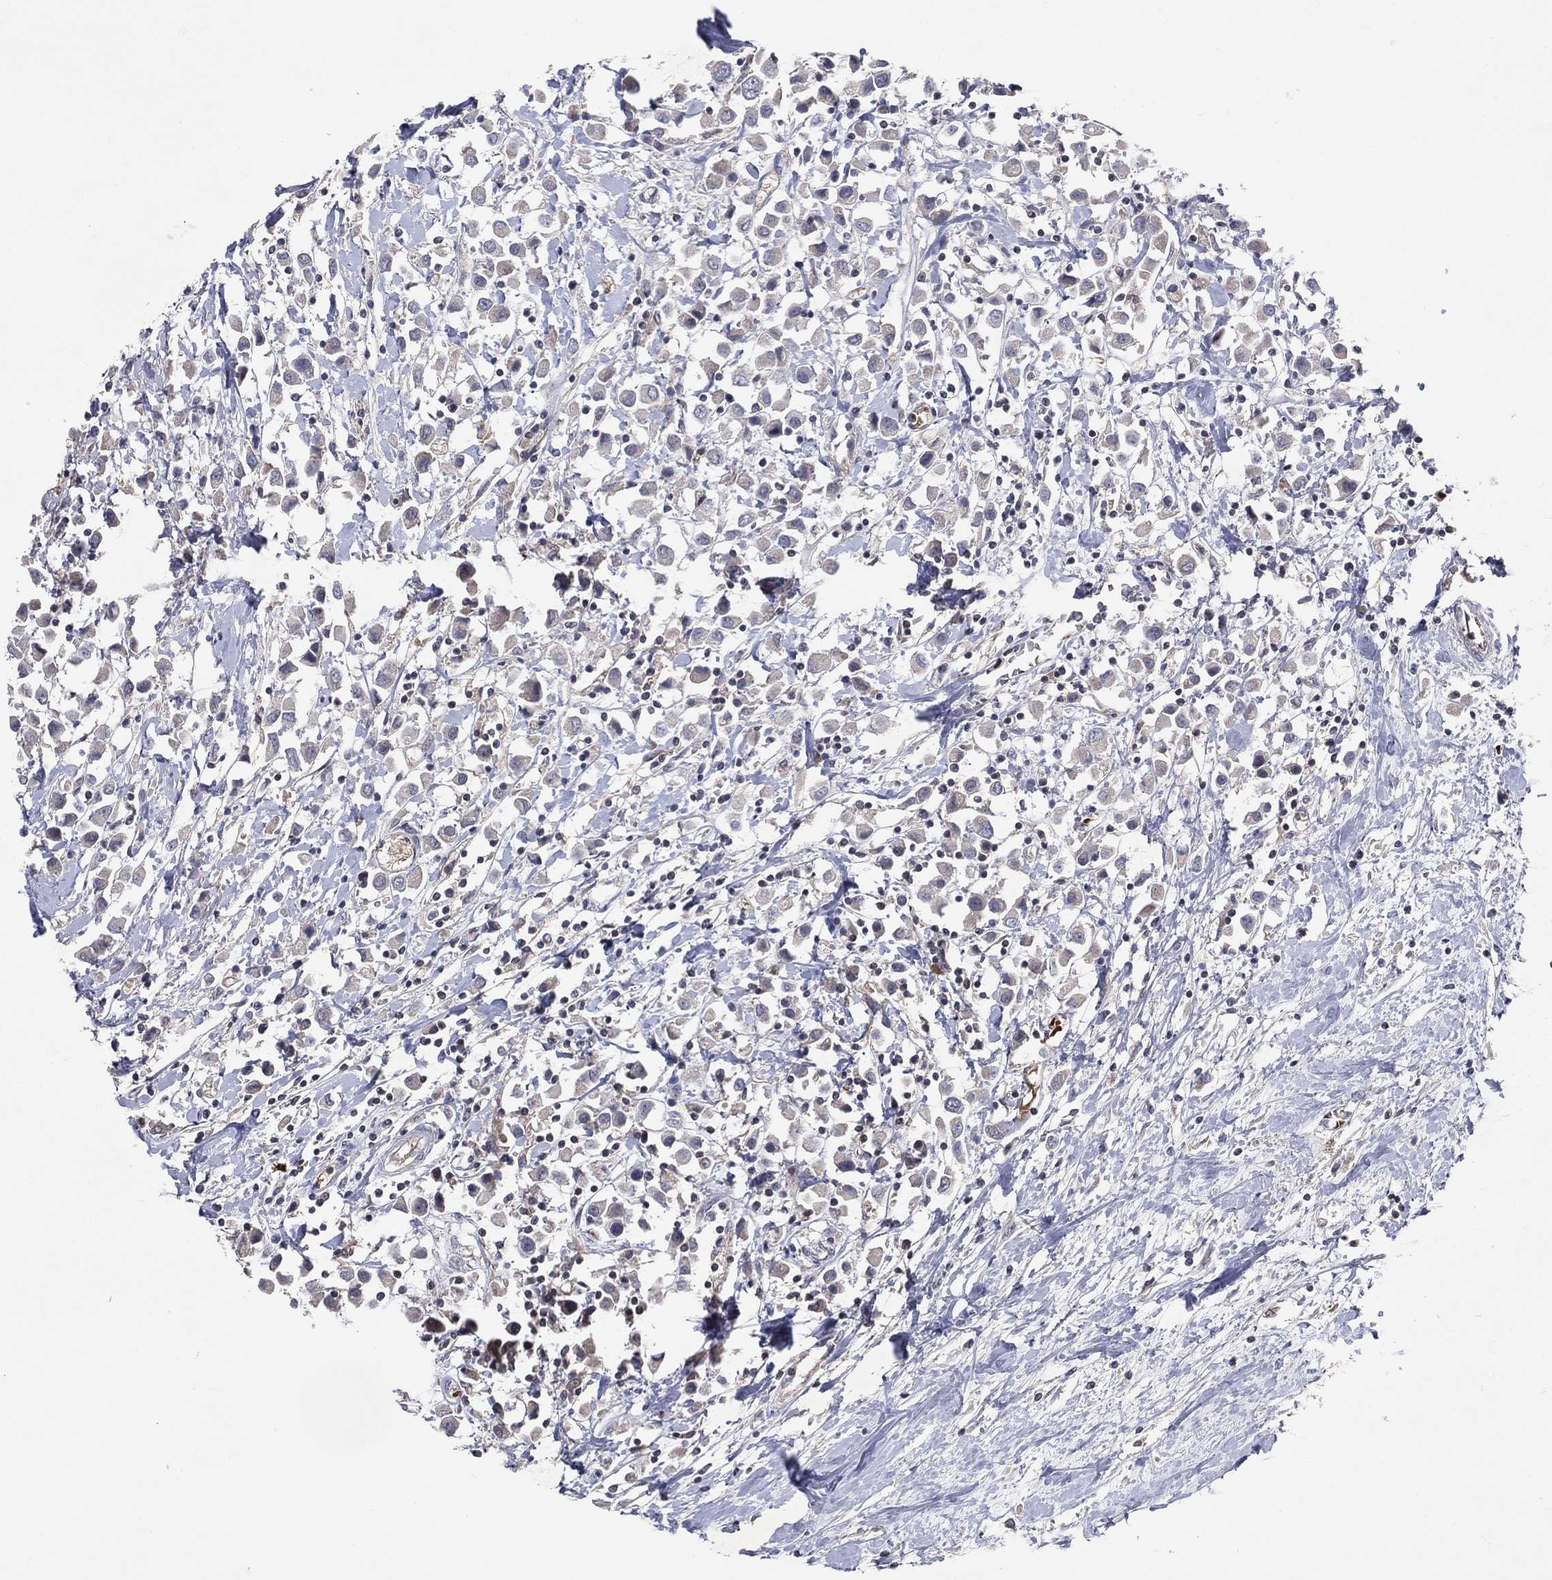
{"staining": {"intensity": "negative", "quantity": "none", "location": "none"}, "tissue": "breast cancer", "cell_type": "Tumor cells", "image_type": "cancer", "snomed": [{"axis": "morphology", "description": "Duct carcinoma"}, {"axis": "topography", "description": "Breast"}], "caption": "Tumor cells are negative for protein expression in human breast cancer.", "gene": "DNAH7", "patient": {"sex": "female", "age": 61}}